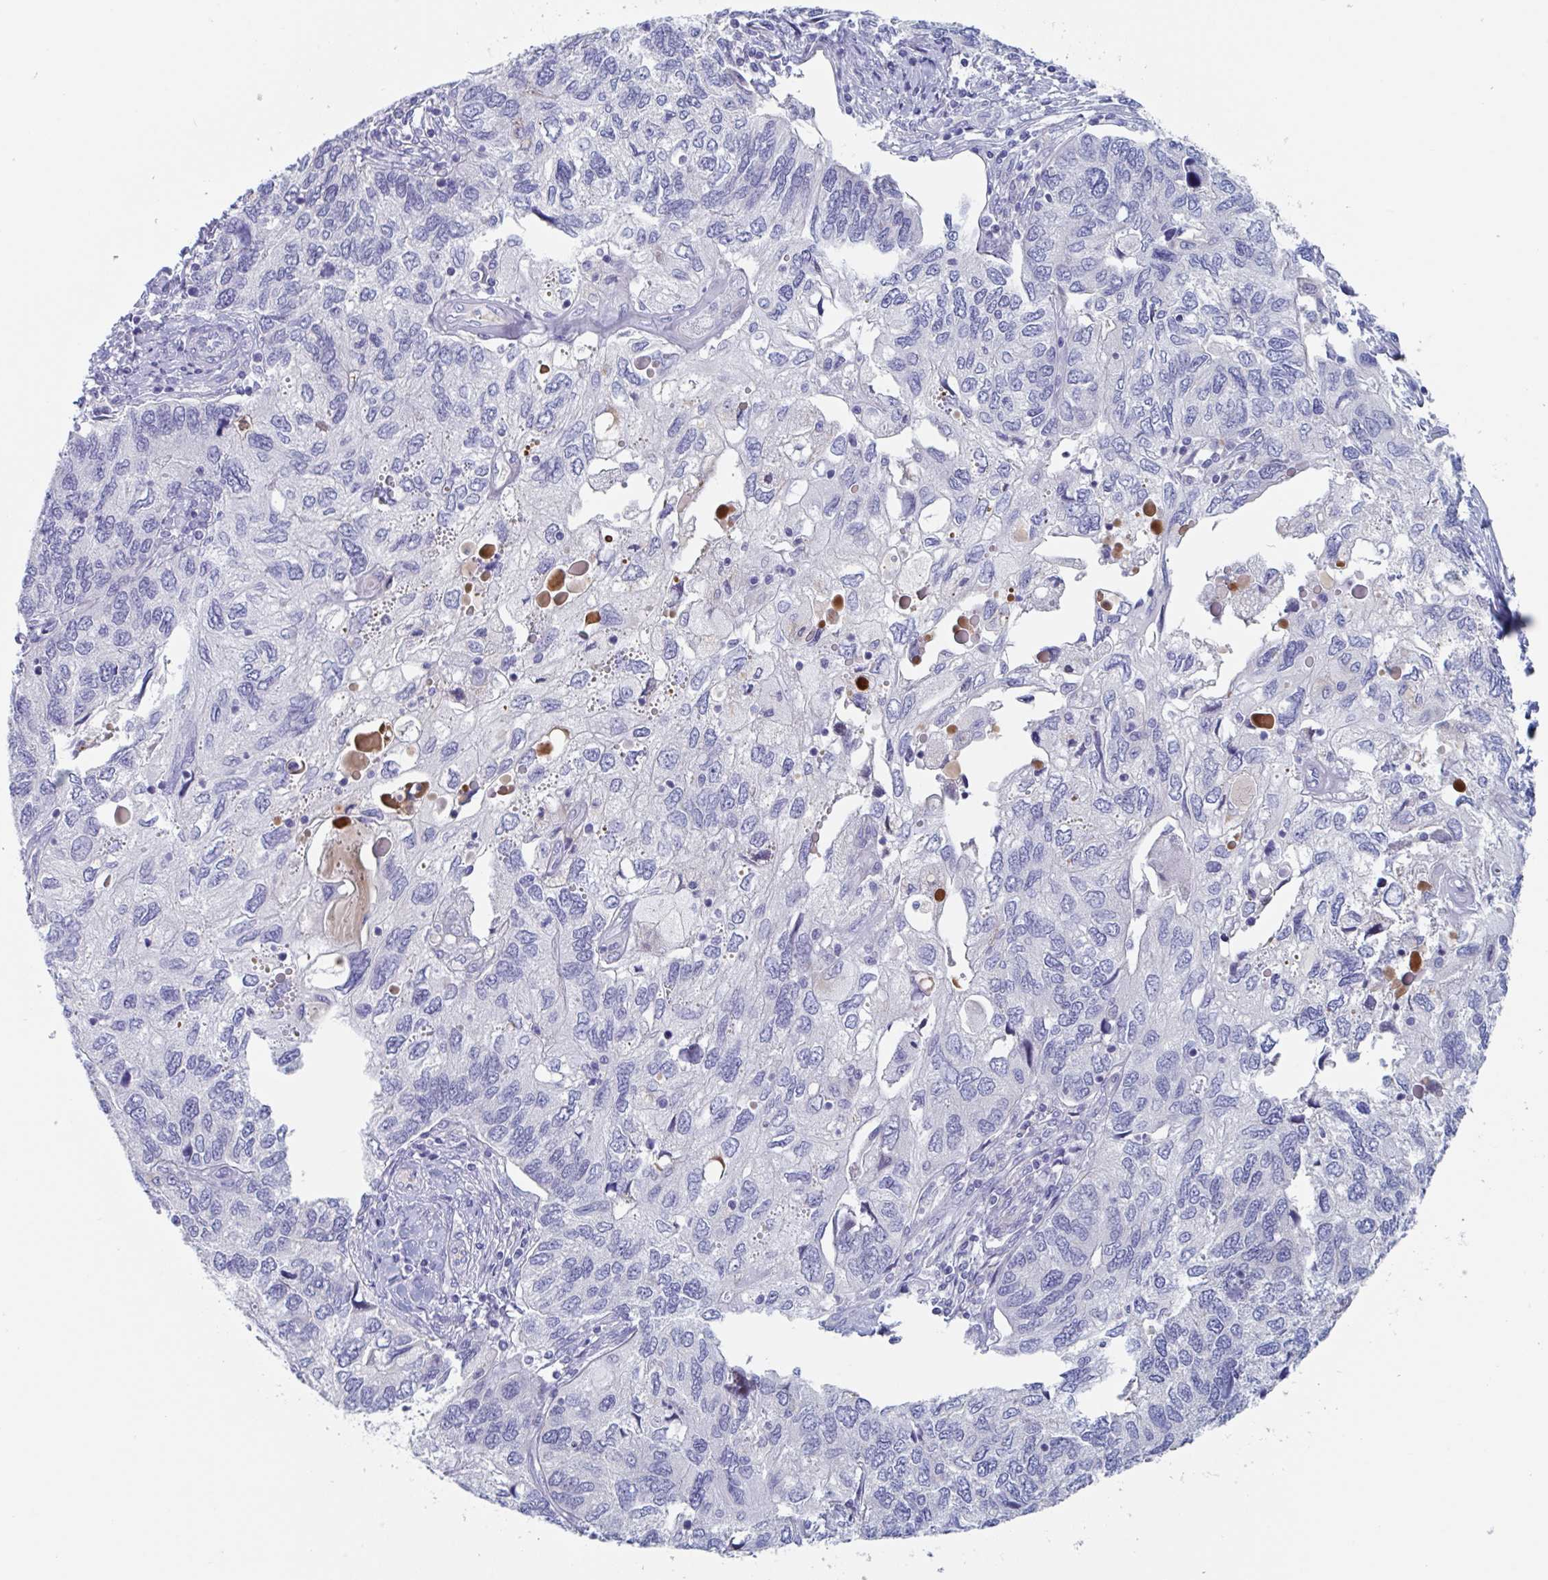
{"staining": {"intensity": "negative", "quantity": "none", "location": "none"}, "tissue": "endometrial cancer", "cell_type": "Tumor cells", "image_type": "cancer", "snomed": [{"axis": "morphology", "description": "Carcinoma, NOS"}, {"axis": "topography", "description": "Uterus"}], "caption": "Endometrial cancer stained for a protein using IHC displays no positivity tumor cells.", "gene": "NT5C3B", "patient": {"sex": "female", "age": 76}}